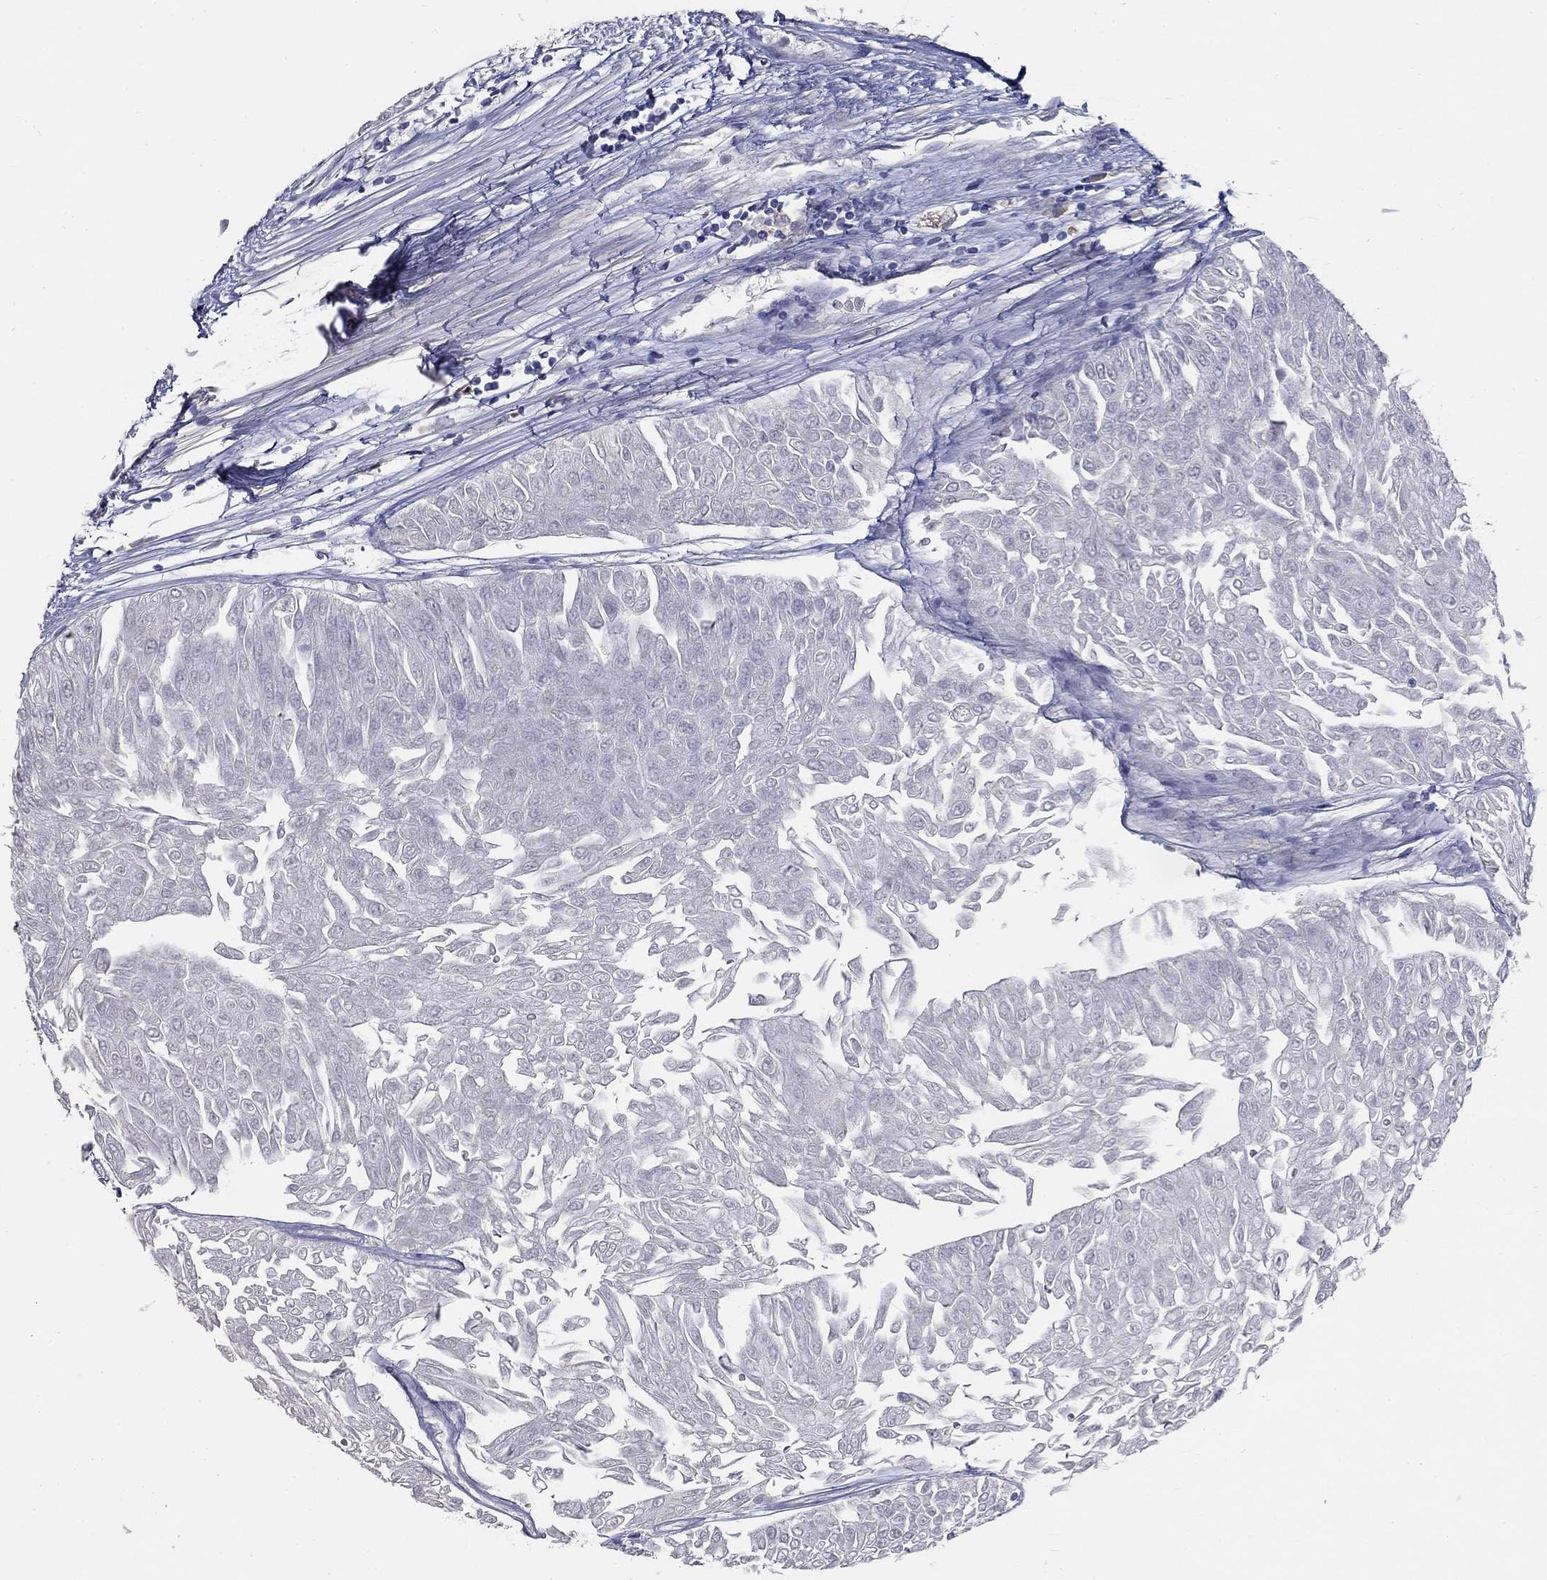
{"staining": {"intensity": "negative", "quantity": "none", "location": "none"}, "tissue": "urothelial cancer", "cell_type": "Tumor cells", "image_type": "cancer", "snomed": [{"axis": "morphology", "description": "Urothelial carcinoma, Low grade"}, {"axis": "topography", "description": "Urinary bladder"}], "caption": "High power microscopy photomicrograph of an immunohistochemistry photomicrograph of urothelial cancer, revealing no significant positivity in tumor cells. Brightfield microscopy of immunohistochemistry (IHC) stained with DAB (3,3'-diaminobenzidine) (brown) and hematoxylin (blue), captured at high magnification.", "gene": "CD274", "patient": {"sex": "male", "age": 67}}